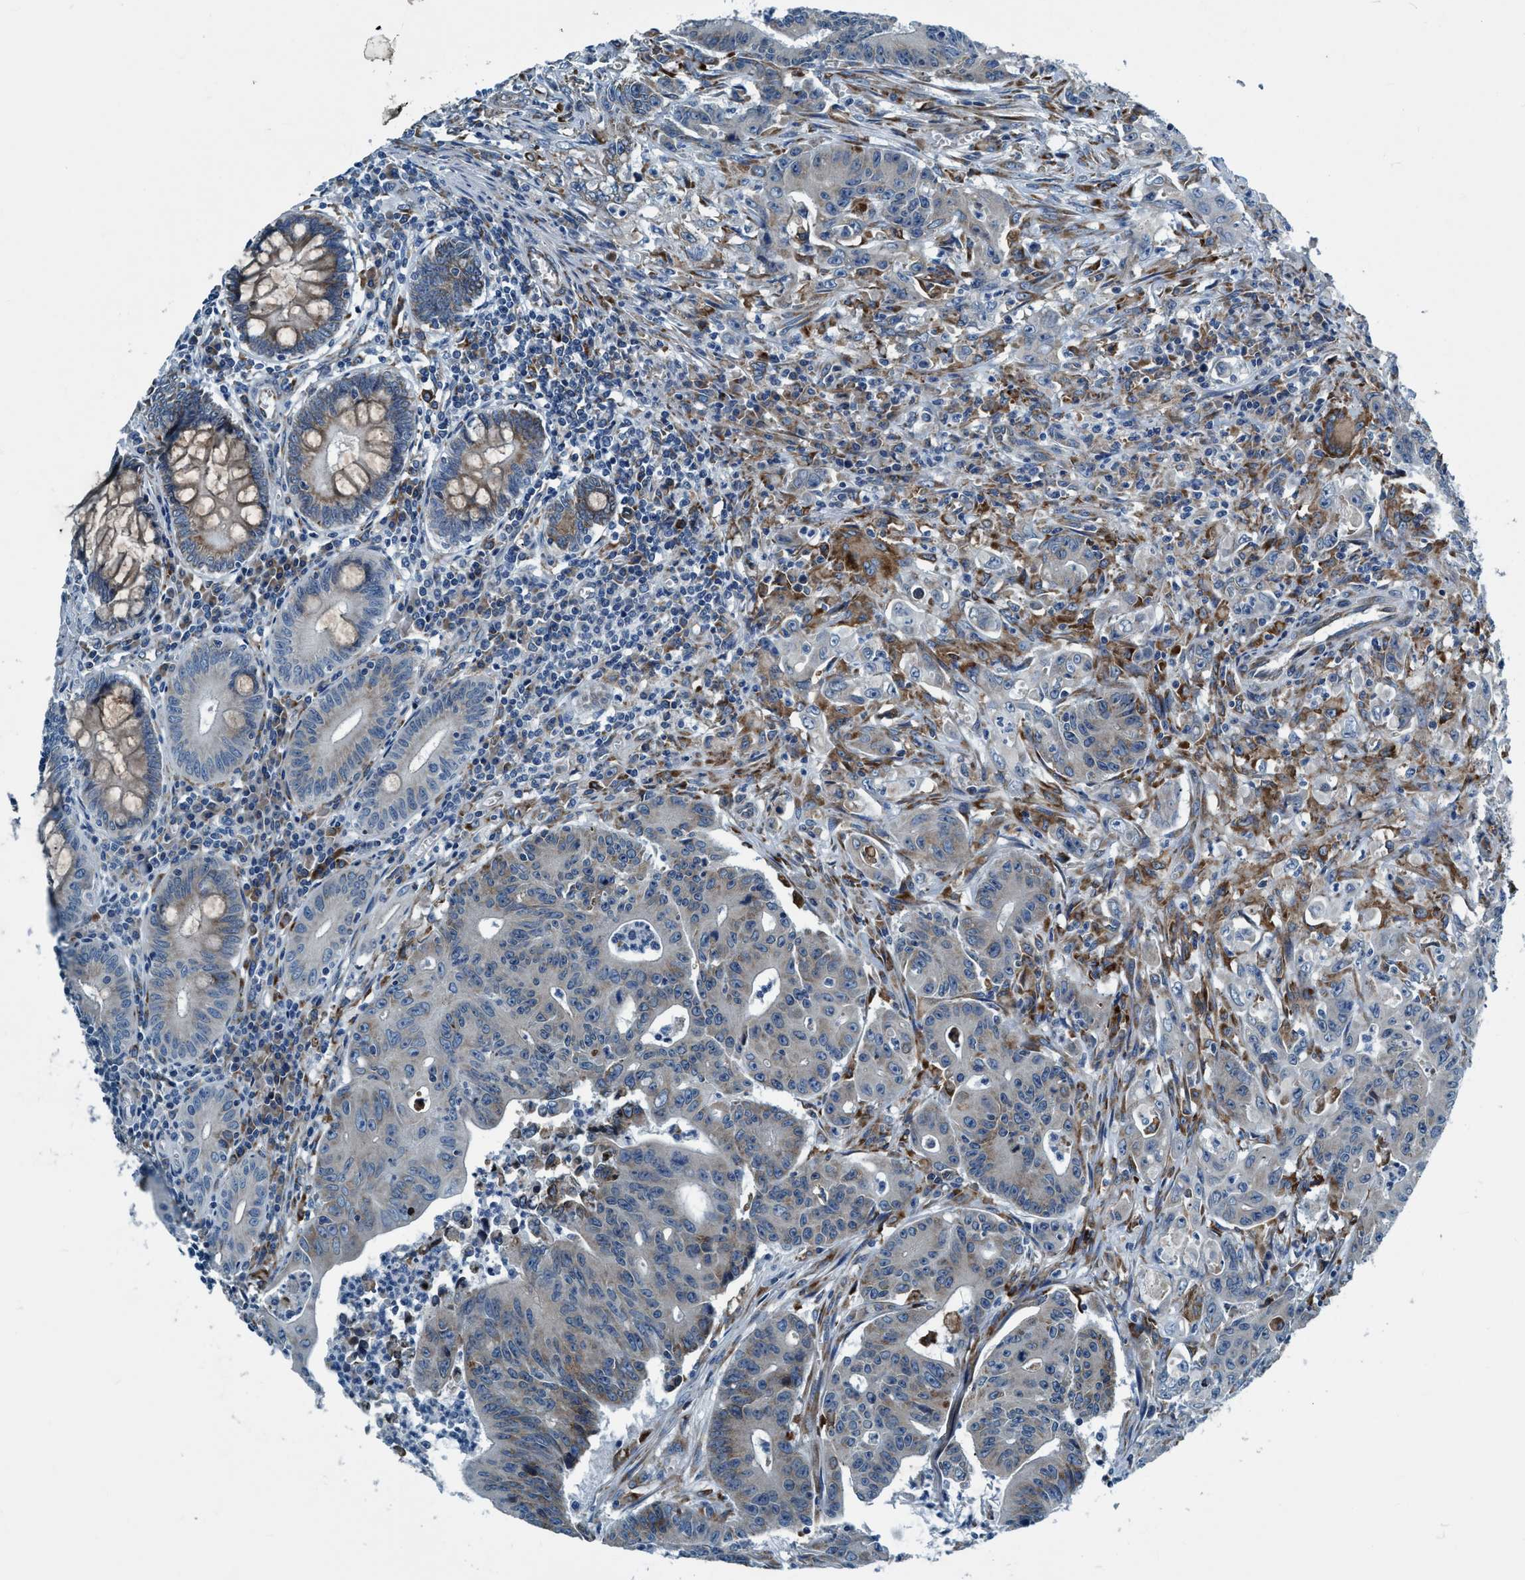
{"staining": {"intensity": "negative", "quantity": "none", "location": "none"}, "tissue": "colorectal cancer", "cell_type": "Tumor cells", "image_type": "cancer", "snomed": [{"axis": "morphology", "description": "Adenocarcinoma, NOS"}, {"axis": "topography", "description": "Colon"}], "caption": "There is no significant expression in tumor cells of colorectal cancer (adenocarcinoma). (DAB (3,3'-diaminobenzidine) immunohistochemistry (IHC), high magnification).", "gene": "ARMC9", "patient": {"sex": "male", "age": 45}}